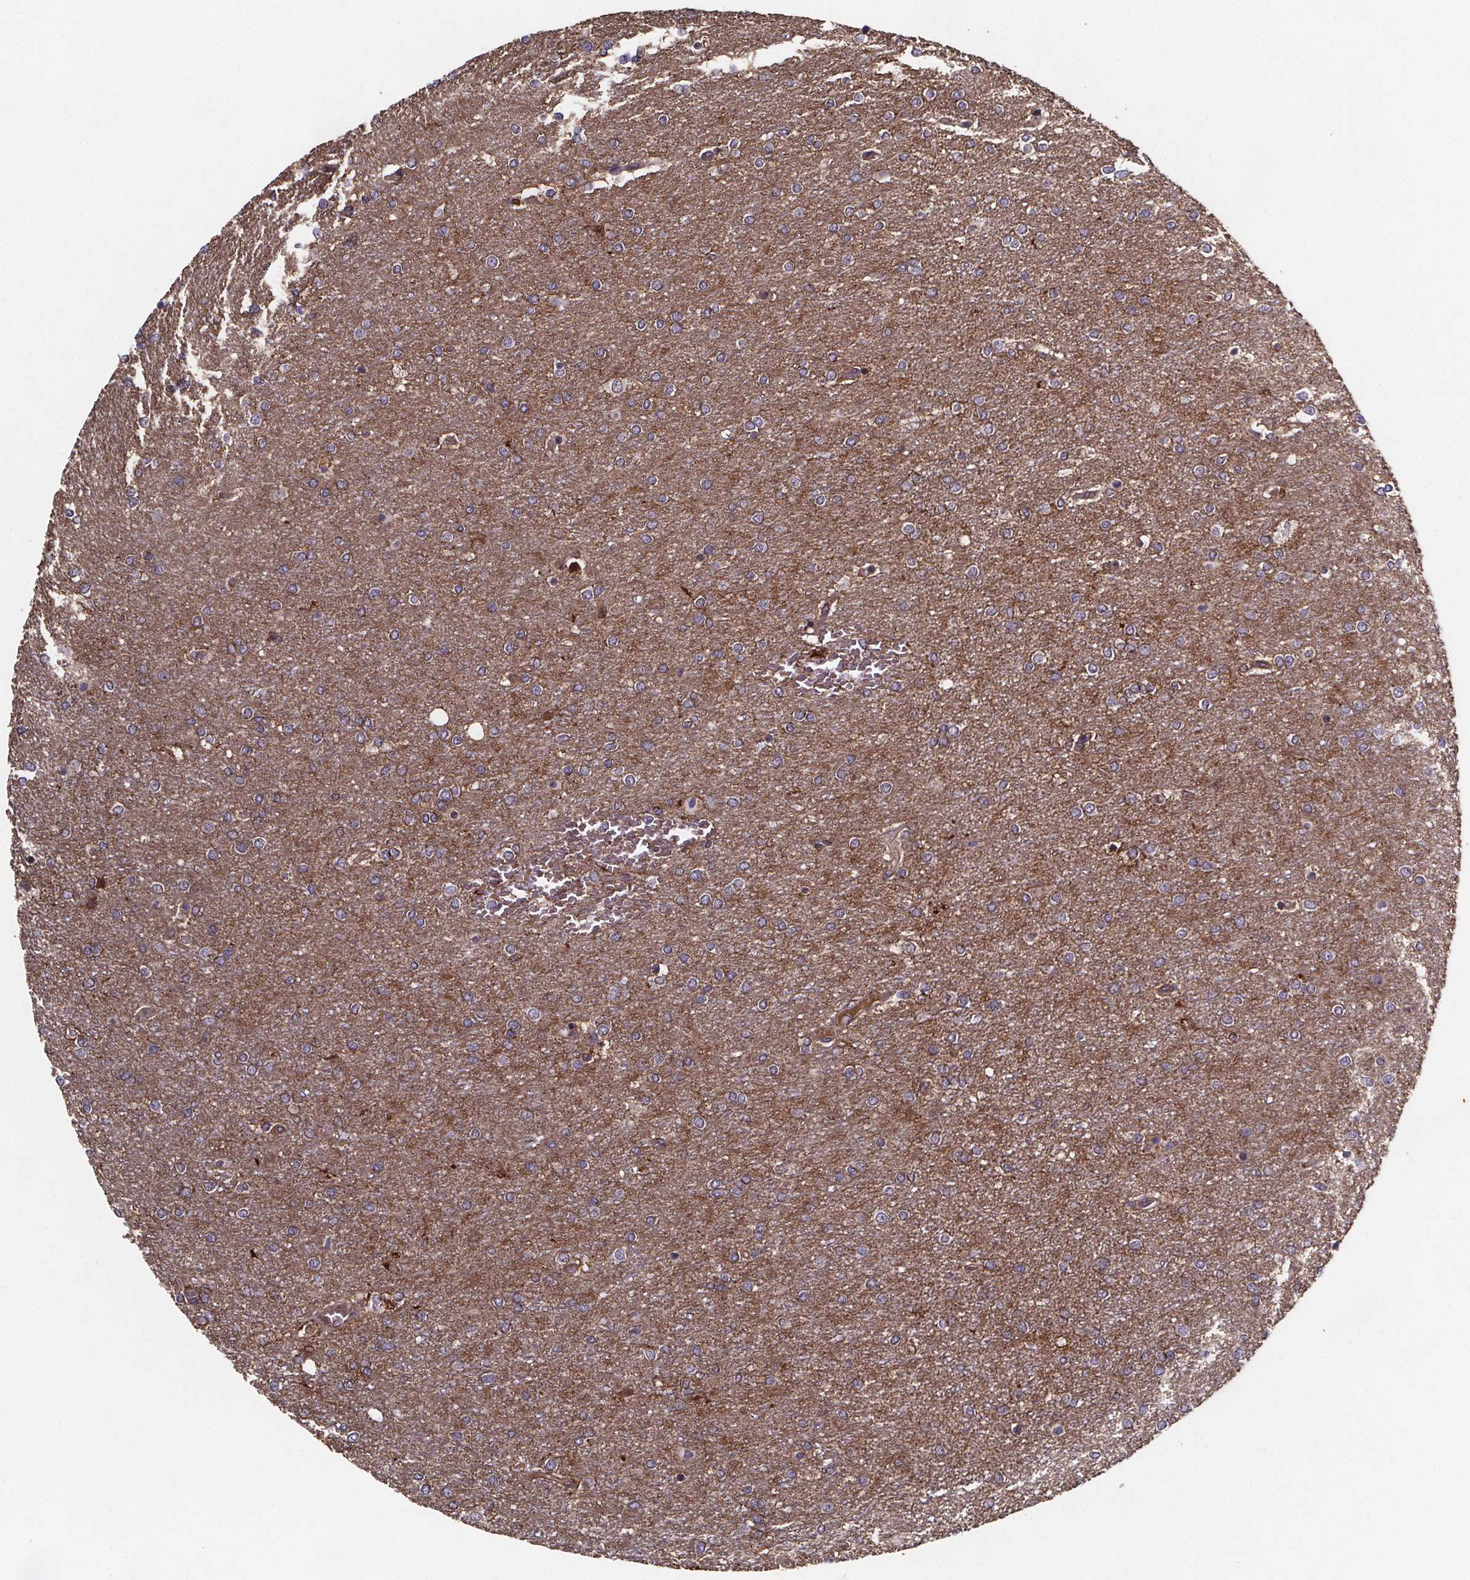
{"staining": {"intensity": "negative", "quantity": "none", "location": "none"}, "tissue": "glioma", "cell_type": "Tumor cells", "image_type": "cancer", "snomed": [{"axis": "morphology", "description": "Glioma, malignant, High grade"}, {"axis": "topography", "description": "Brain"}], "caption": "The immunohistochemistry (IHC) micrograph has no significant positivity in tumor cells of malignant glioma (high-grade) tissue.", "gene": "FASTKD3", "patient": {"sex": "female", "age": 61}}